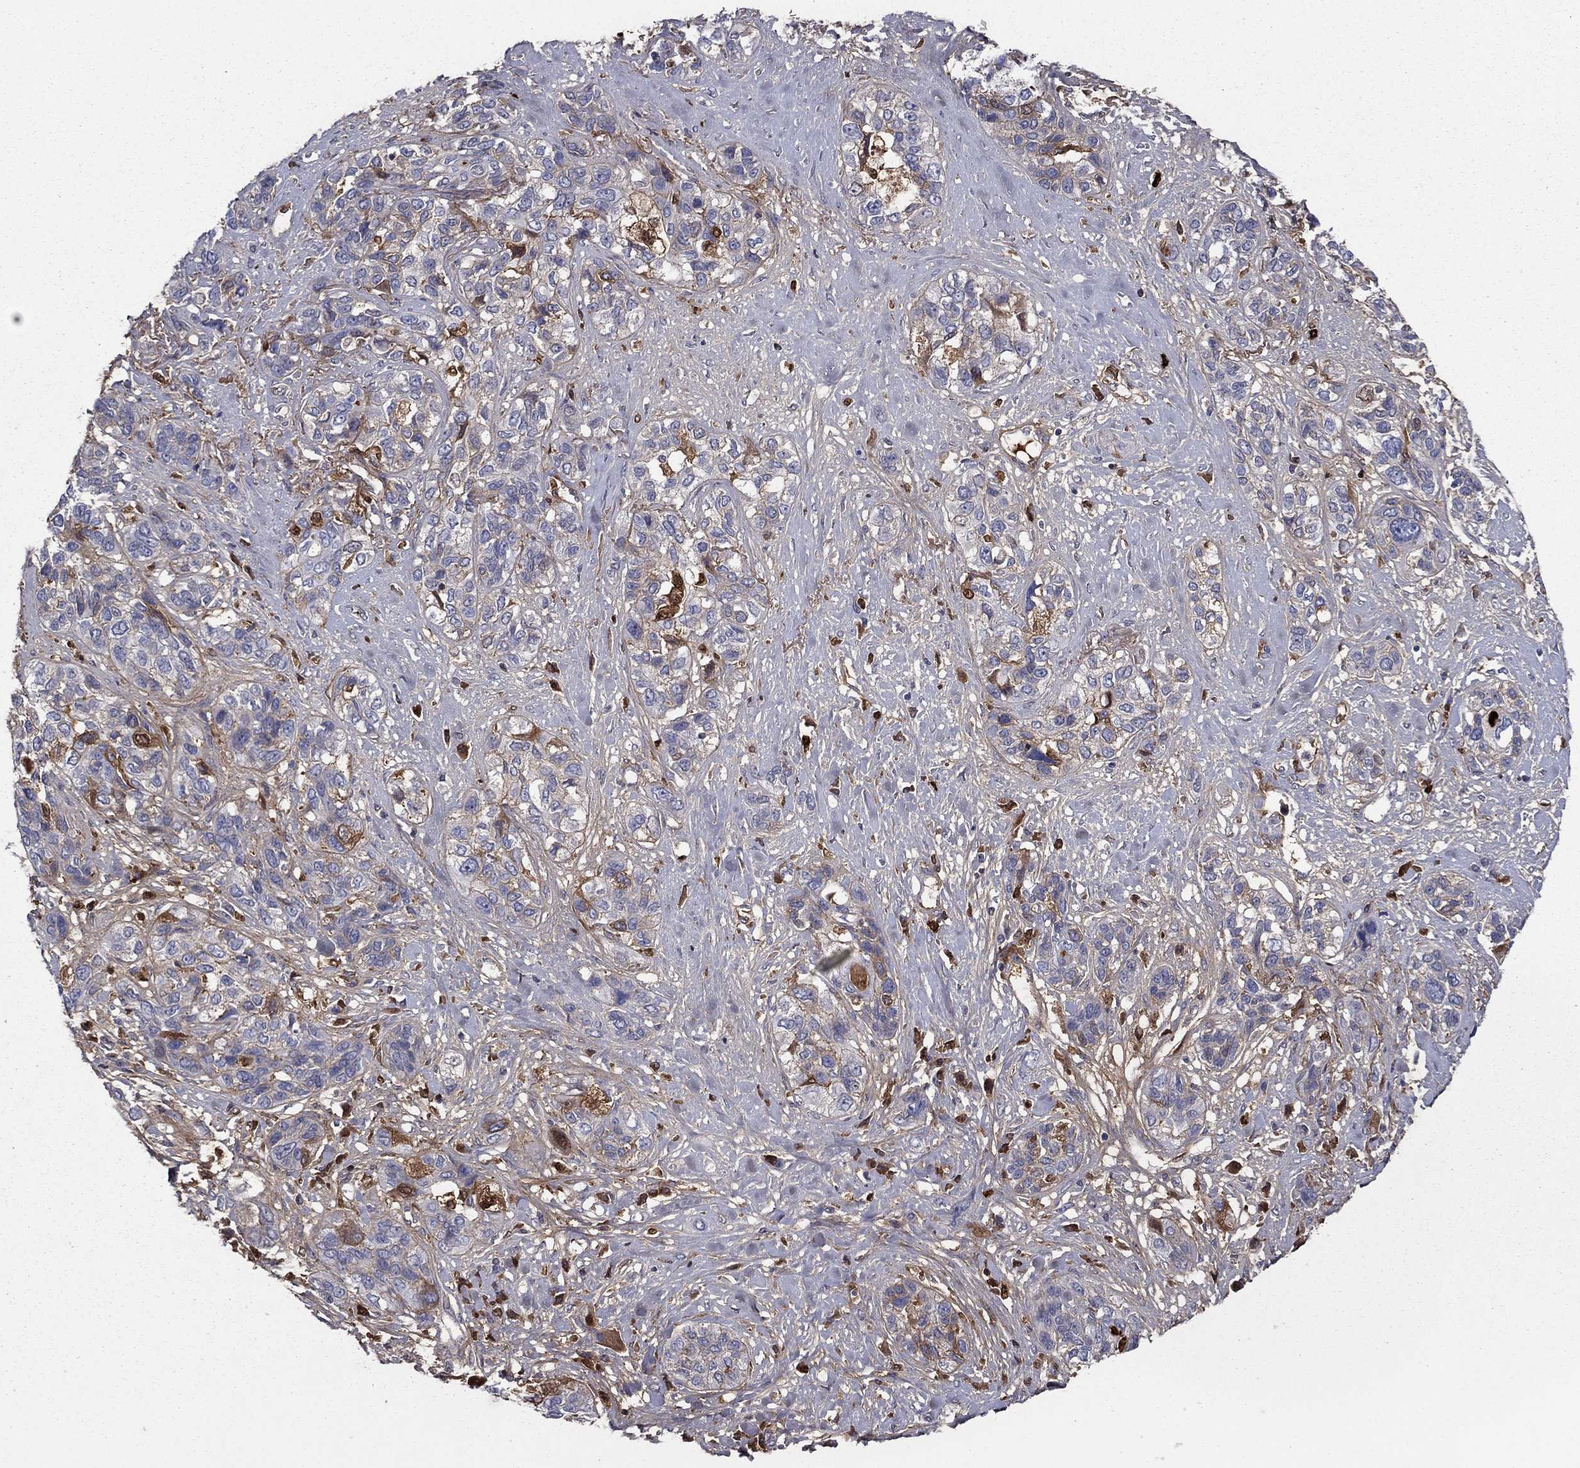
{"staining": {"intensity": "negative", "quantity": "none", "location": "none"}, "tissue": "lung cancer", "cell_type": "Tumor cells", "image_type": "cancer", "snomed": [{"axis": "morphology", "description": "Squamous cell carcinoma, NOS"}, {"axis": "topography", "description": "Lung"}], "caption": "This is an IHC image of human lung cancer. There is no positivity in tumor cells.", "gene": "HPX", "patient": {"sex": "female", "age": 70}}